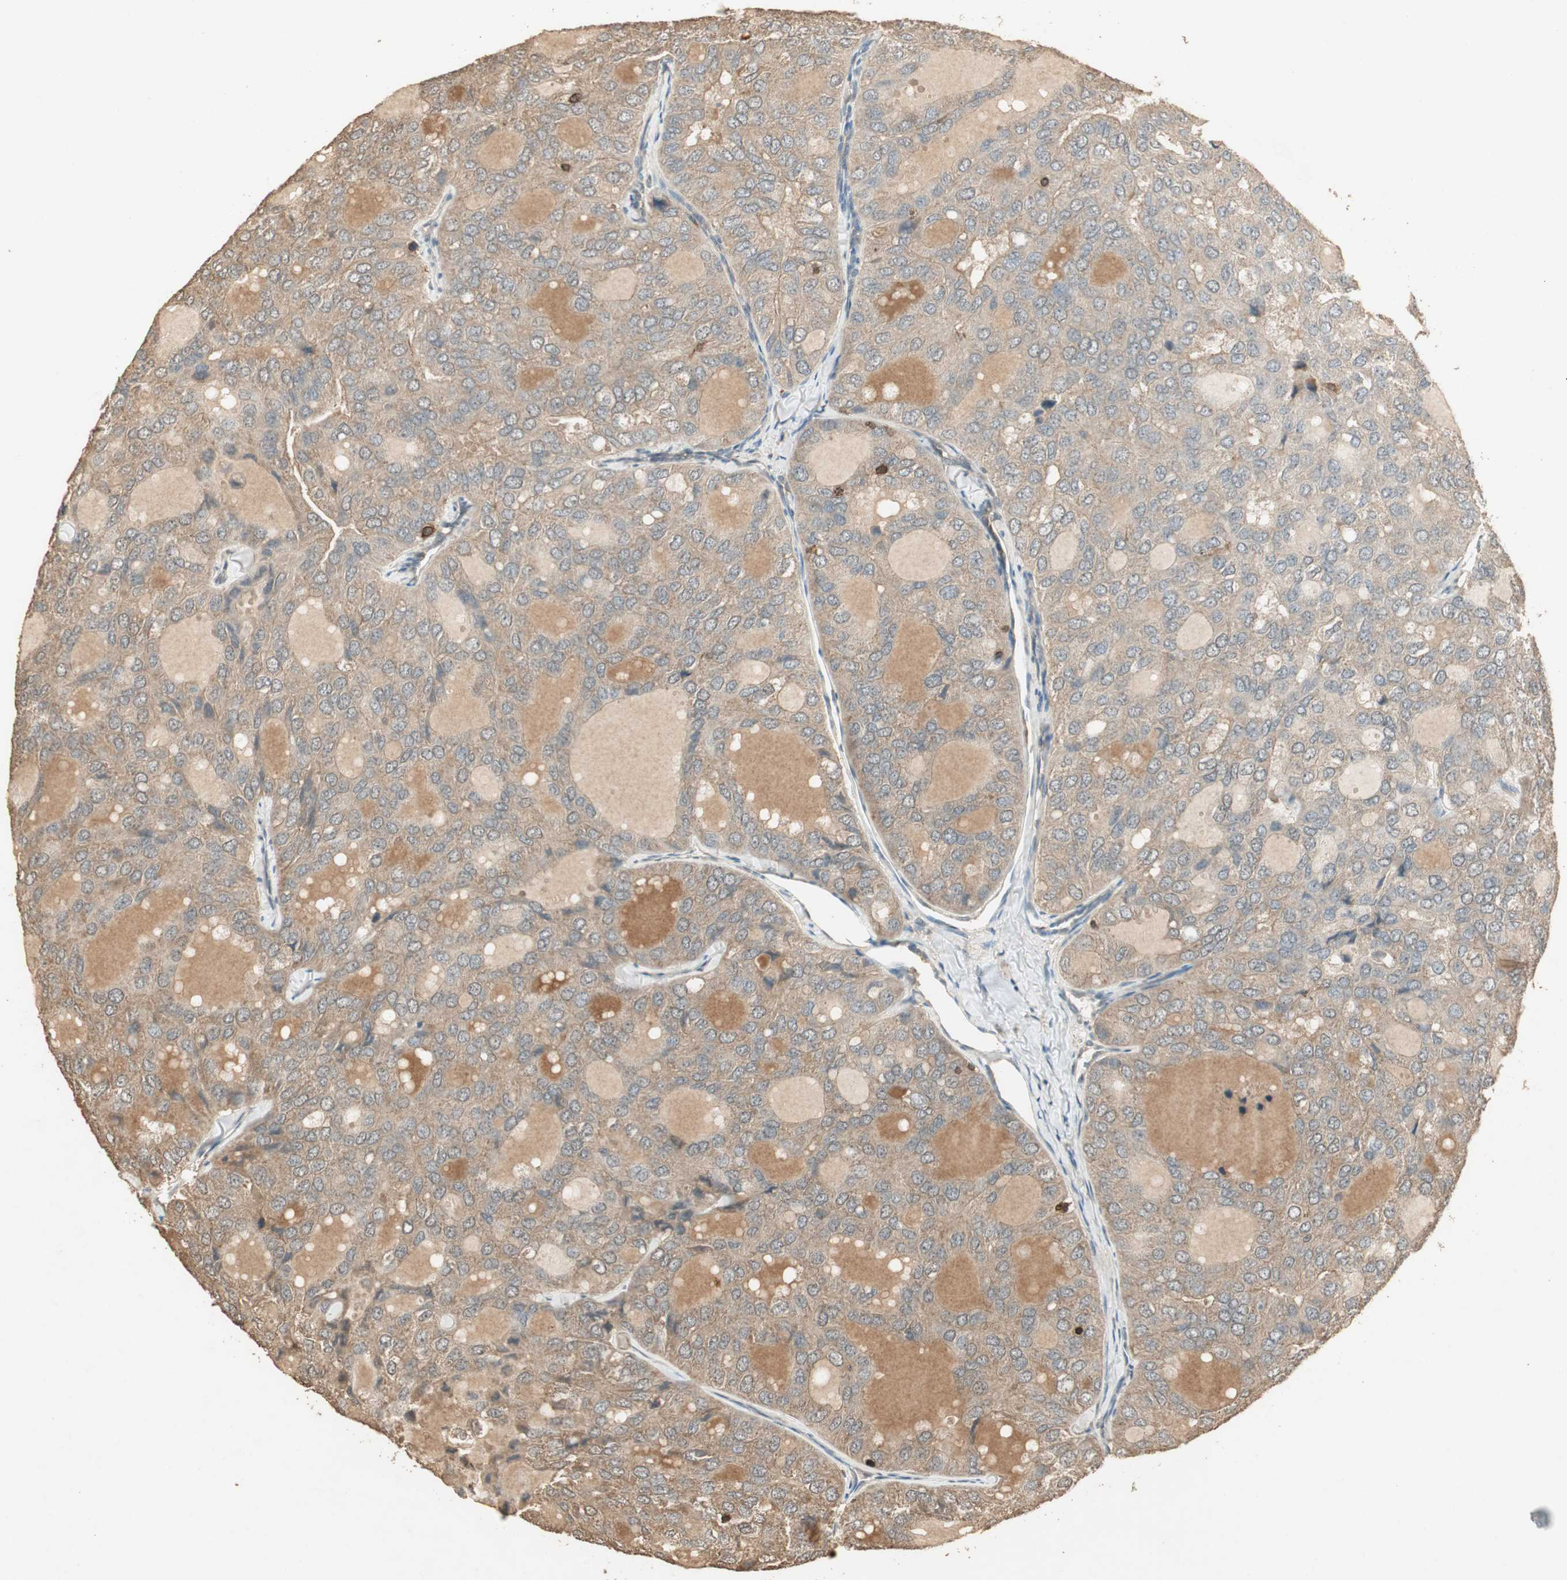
{"staining": {"intensity": "moderate", "quantity": ">75%", "location": "cytoplasmic/membranous"}, "tissue": "thyroid cancer", "cell_type": "Tumor cells", "image_type": "cancer", "snomed": [{"axis": "morphology", "description": "Follicular adenoma carcinoma, NOS"}, {"axis": "topography", "description": "Thyroid gland"}], "caption": "Protein staining of thyroid follicular adenoma carcinoma tissue demonstrates moderate cytoplasmic/membranous staining in about >75% of tumor cells.", "gene": "USP2", "patient": {"sex": "male", "age": 75}}